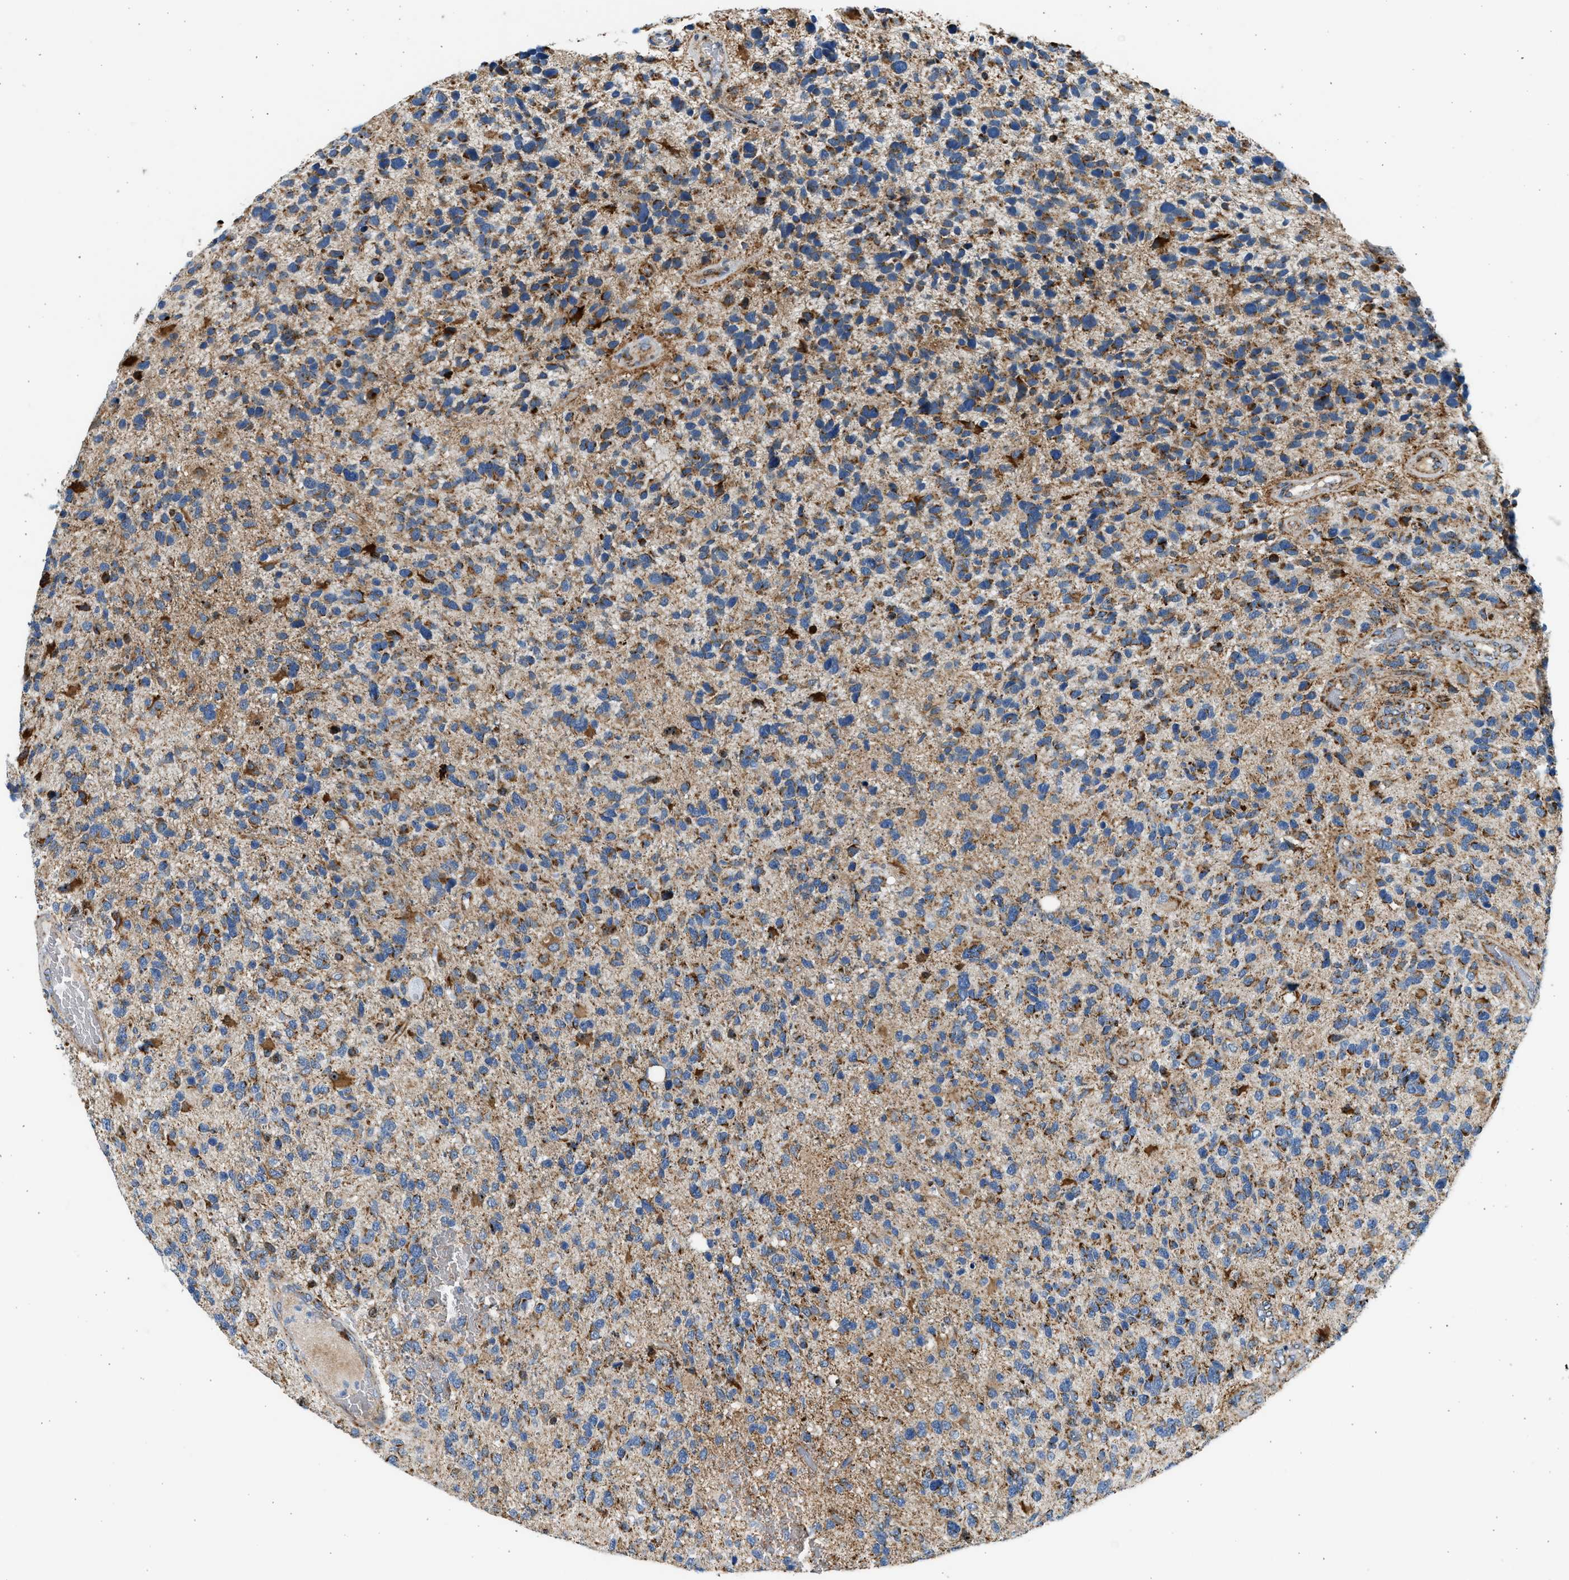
{"staining": {"intensity": "moderate", "quantity": "25%-75%", "location": "cytoplasmic/membranous"}, "tissue": "glioma", "cell_type": "Tumor cells", "image_type": "cancer", "snomed": [{"axis": "morphology", "description": "Glioma, malignant, High grade"}, {"axis": "topography", "description": "Brain"}], "caption": "Immunohistochemistry (IHC) micrograph of human high-grade glioma (malignant) stained for a protein (brown), which demonstrates medium levels of moderate cytoplasmic/membranous expression in approximately 25%-75% of tumor cells.", "gene": "KCNMB3", "patient": {"sex": "female", "age": 58}}